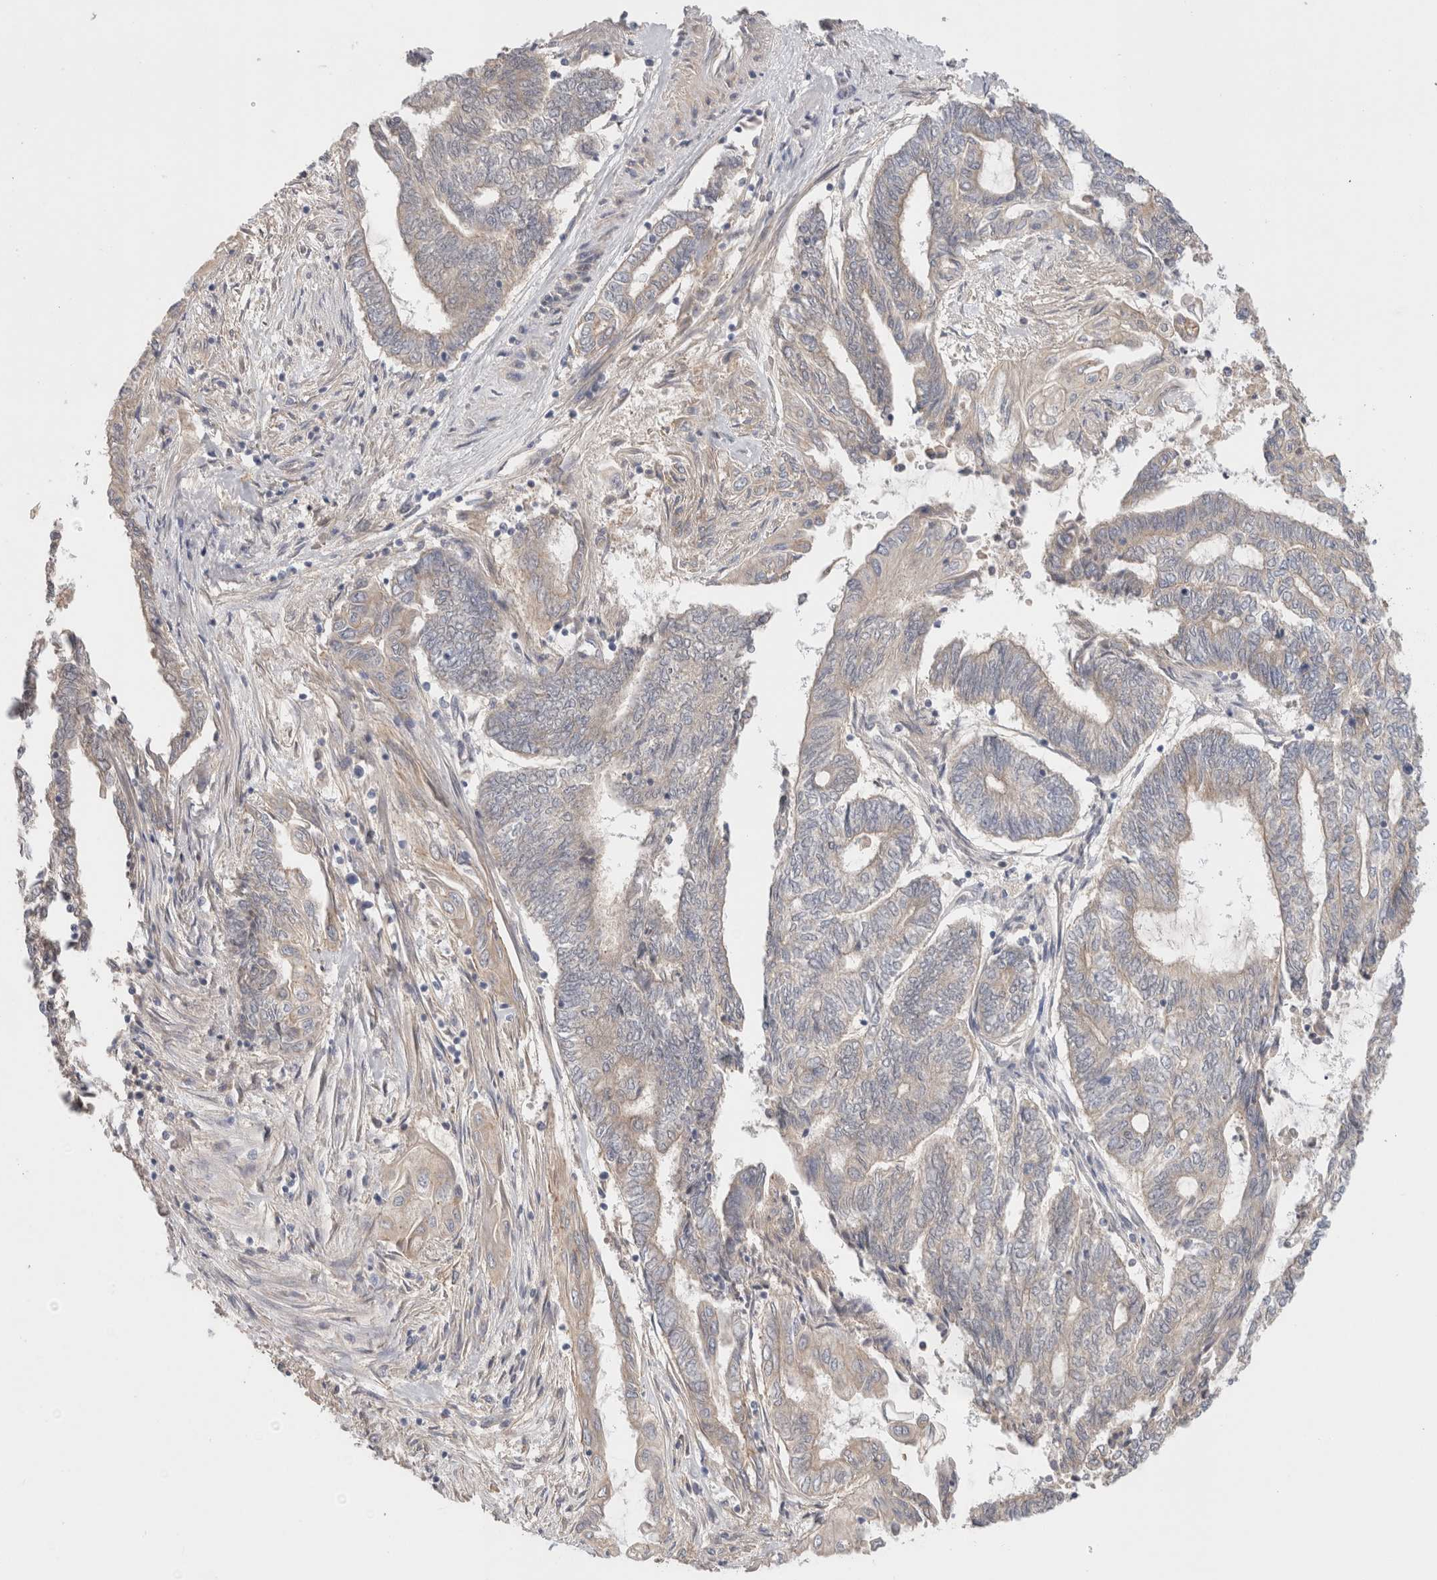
{"staining": {"intensity": "weak", "quantity": "<25%", "location": "cytoplasmic/membranous"}, "tissue": "endometrial cancer", "cell_type": "Tumor cells", "image_type": "cancer", "snomed": [{"axis": "morphology", "description": "Adenocarcinoma, NOS"}, {"axis": "topography", "description": "Uterus"}, {"axis": "topography", "description": "Endometrium"}], "caption": "IHC photomicrograph of neoplastic tissue: adenocarcinoma (endometrial) stained with DAB reveals no significant protein staining in tumor cells.", "gene": "SGK3", "patient": {"sex": "female", "age": 70}}